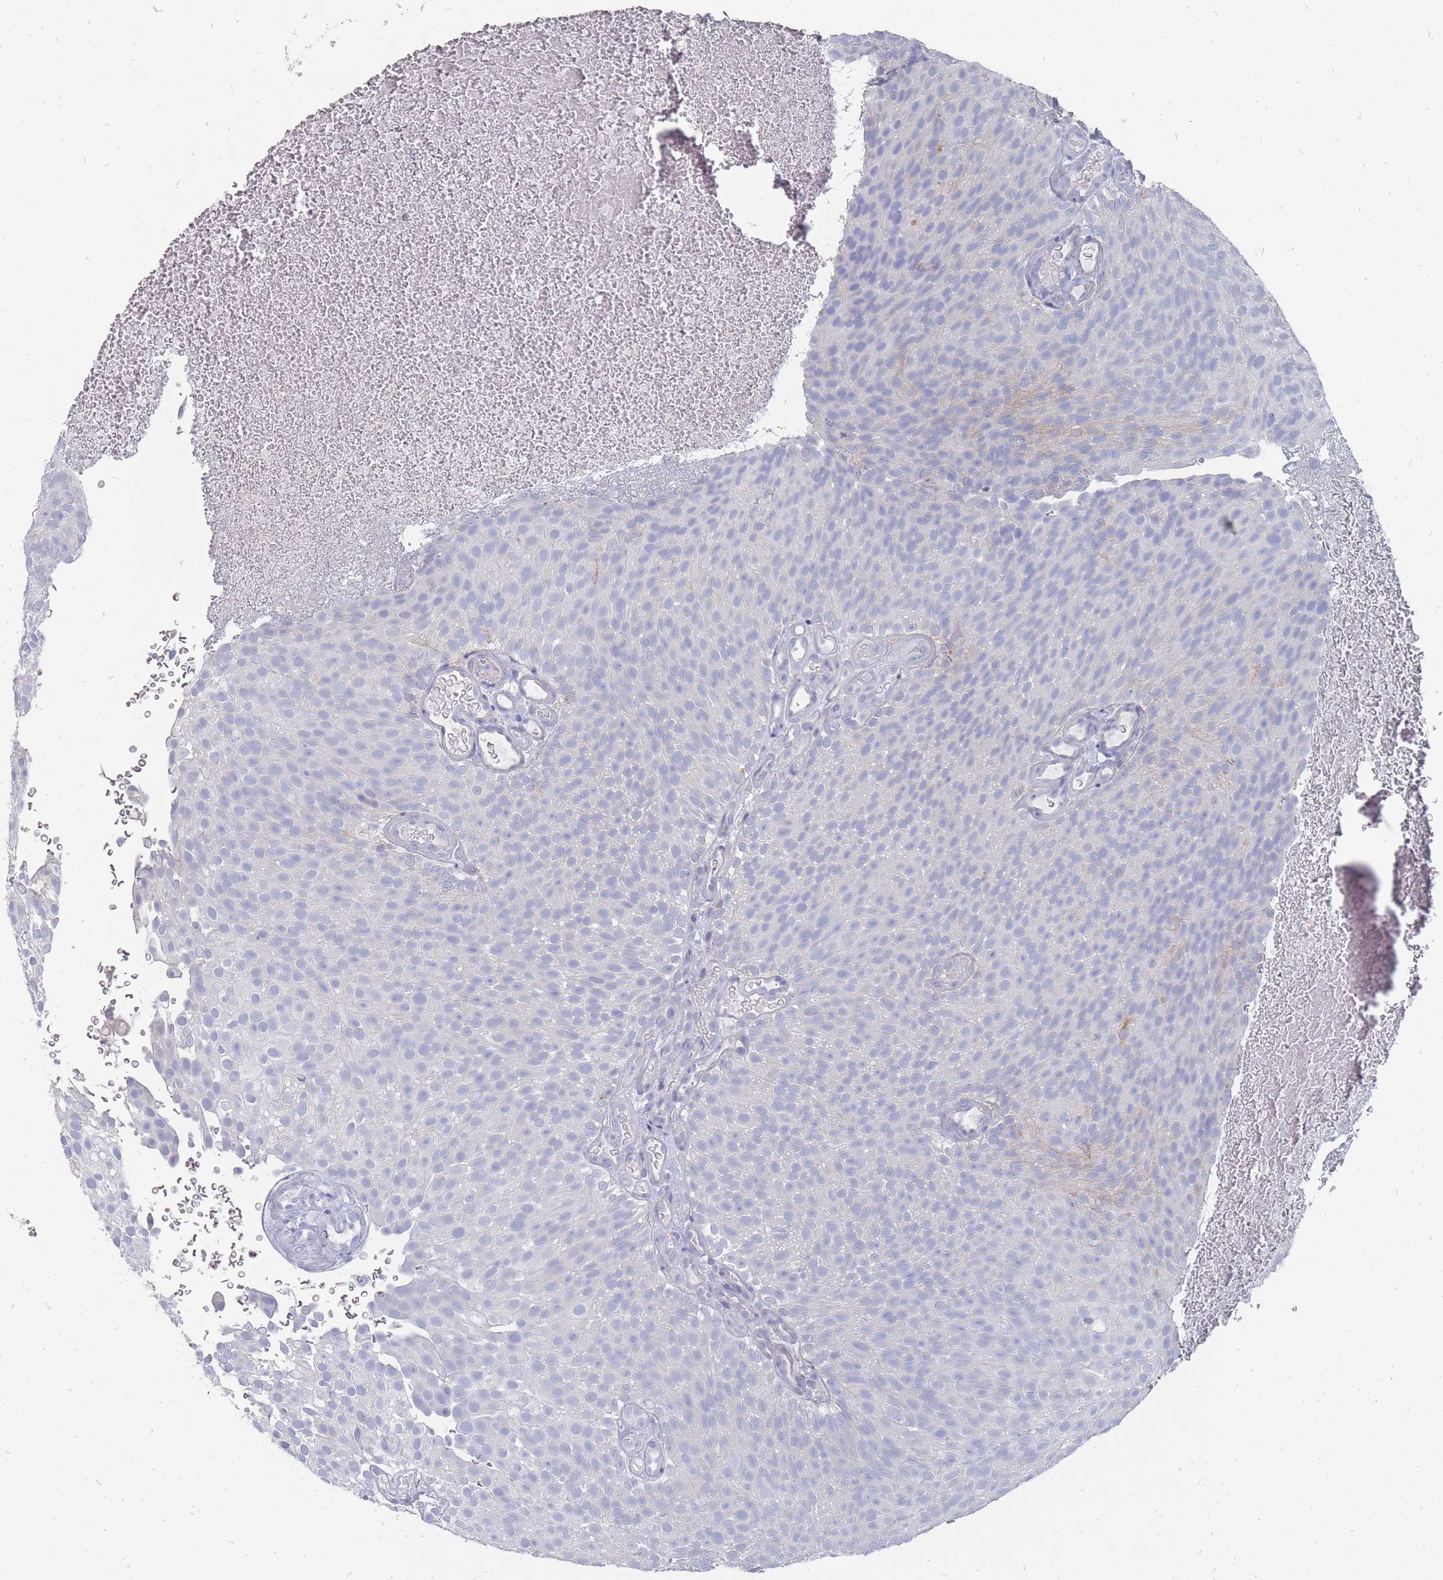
{"staining": {"intensity": "negative", "quantity": "none", "location": "none"}, "tissue": "urothelial cancer", "cell_type": "Tumor cells", "image_type": "cancer", "snomed": [{"axis": "morphology", "description": "Urothelial carcinoma, Low grade"}, {"axis": "topography", "description": "Urinary bladder"}], "caption": "Tumor cells are negative for protein expression in human urothelial cancer.", "gene": "OTULINL", "patient": {"sex": "male", "age": 78}}